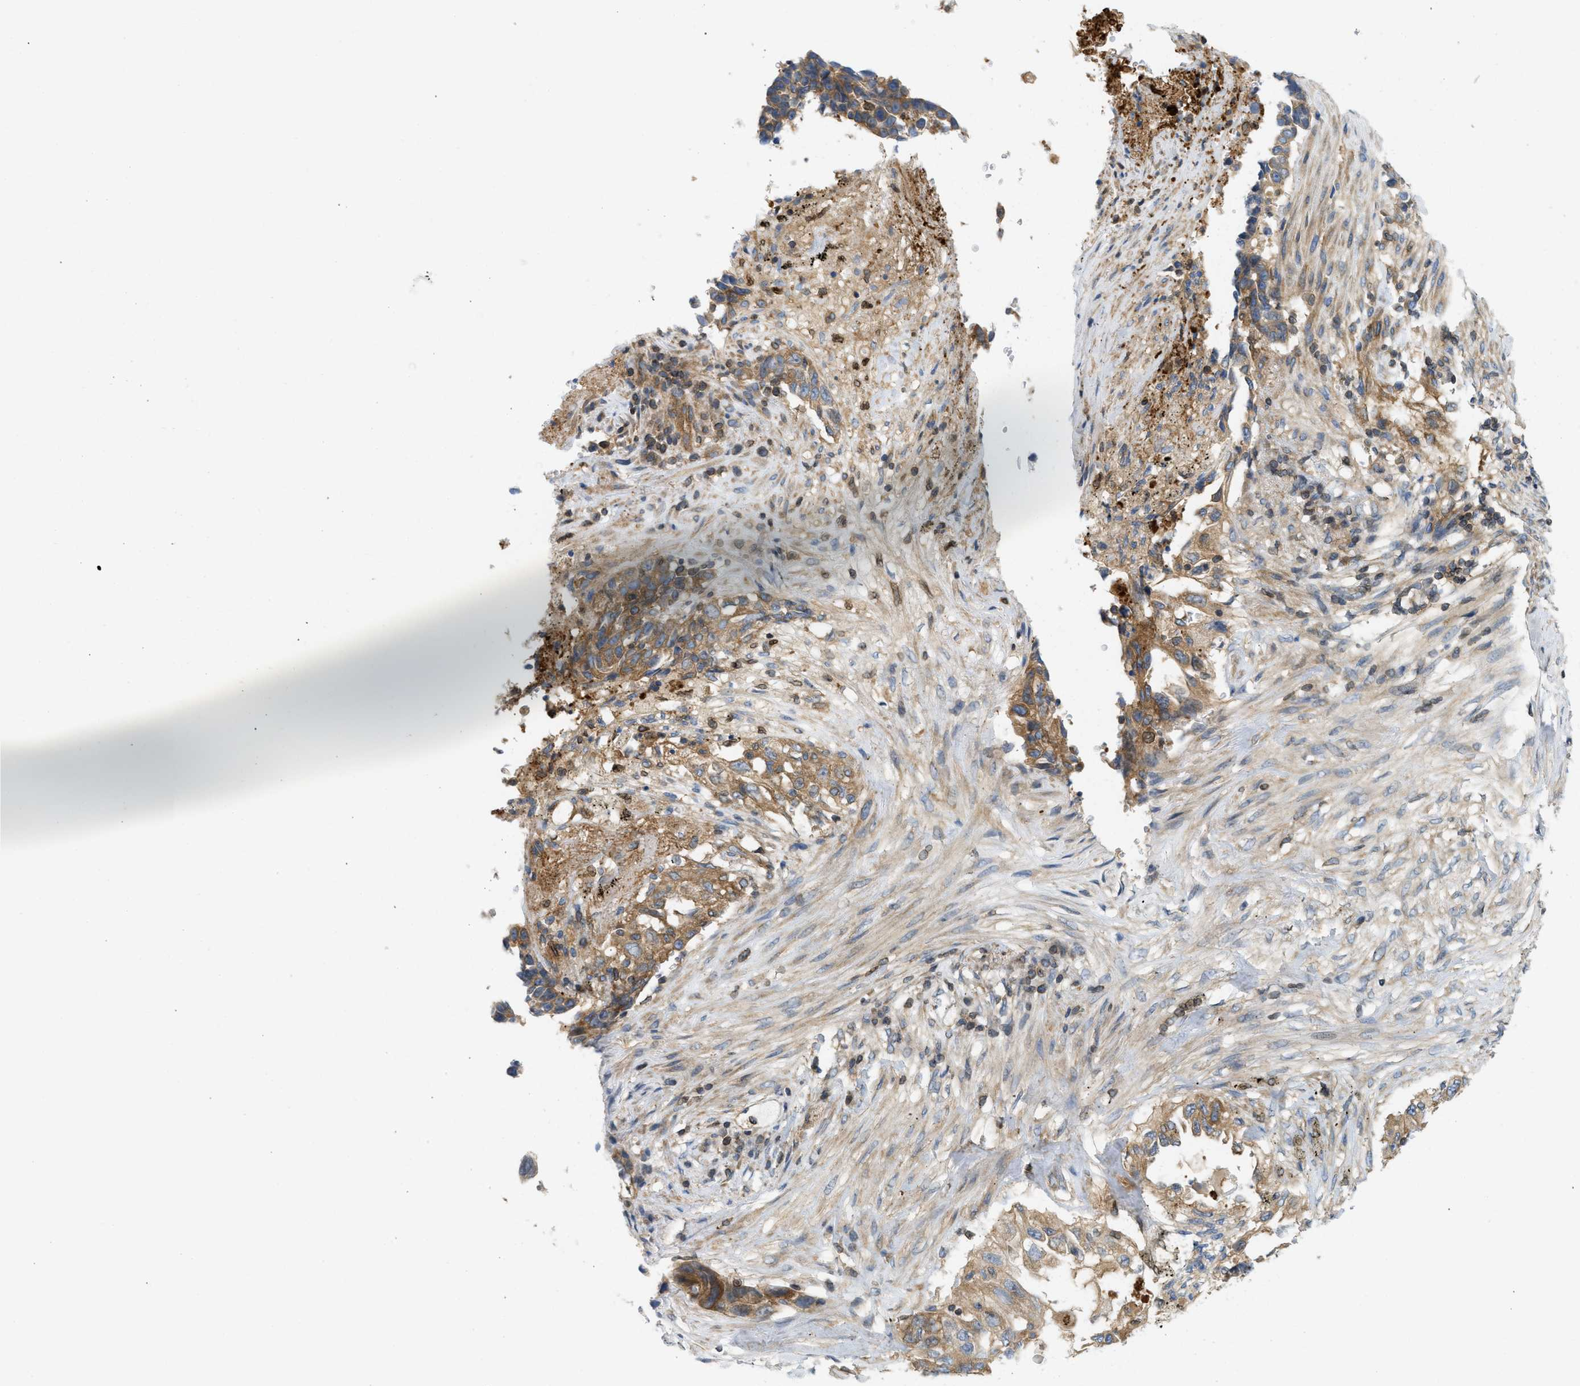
{"staining": {"intensity": "moderate", "quantity": ">75%", "location": "cytoplasmic/membranous"}, "tissue": "lung cancer", "cell_type": "Tumor cells", "image_type": "cancer", "snomed": [{"axis": "morphology", "description": "Adenocarcinoma, NOS"}, {"axis": "topography", "description": "Lung"}], "caption": "An image of human lung cancer (adenocarcinoma) stained for a protein displays moderate cytoplasmic/membranous brown staining in tumor cells.", "gene": "STRN", "patient": {"sex": "female", "age": 51}}